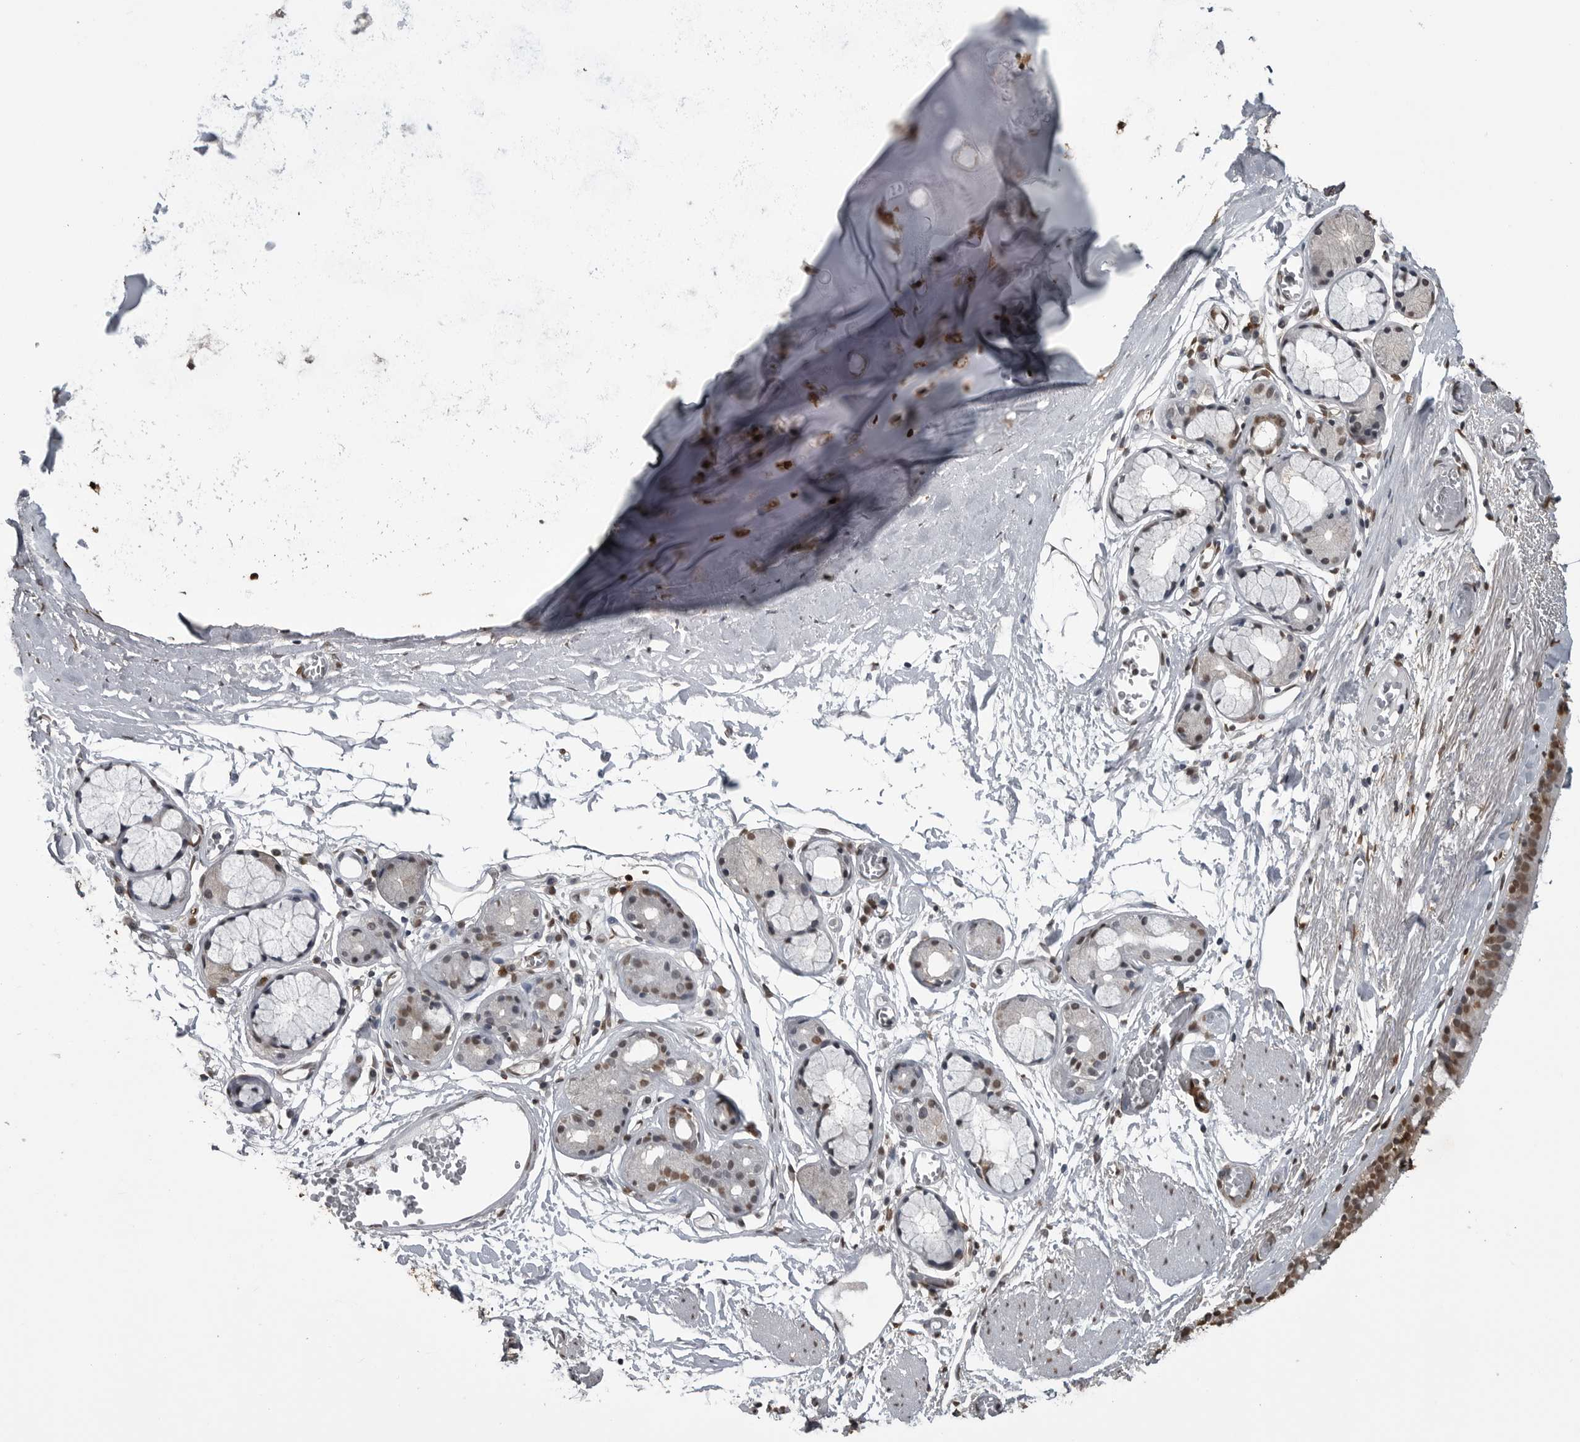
{"staining": {"intensity": "moderate", "quantity": ">75%", "location": "nuclear"}, "tissue": "bronchus", "cell_type": "Respiratory epithelial cells", "image_type": "normal", "snomed": [{"axis": "morphology", "description": "Normal tissue, NOS"}, {"axis": "topography", "description": "Bronchus"}, {"axis": "topography", "description": "Lung"}], "caption": "A photomicrograph of human bronchus stained for a protein exhibits moderate nuclear brown staining in respiratory epithelial cells. The protein is shown in brown color, while the nuclei are stained blue.", "gene": "SMAD2", "patient": {"sex": "male", "age": 56}}